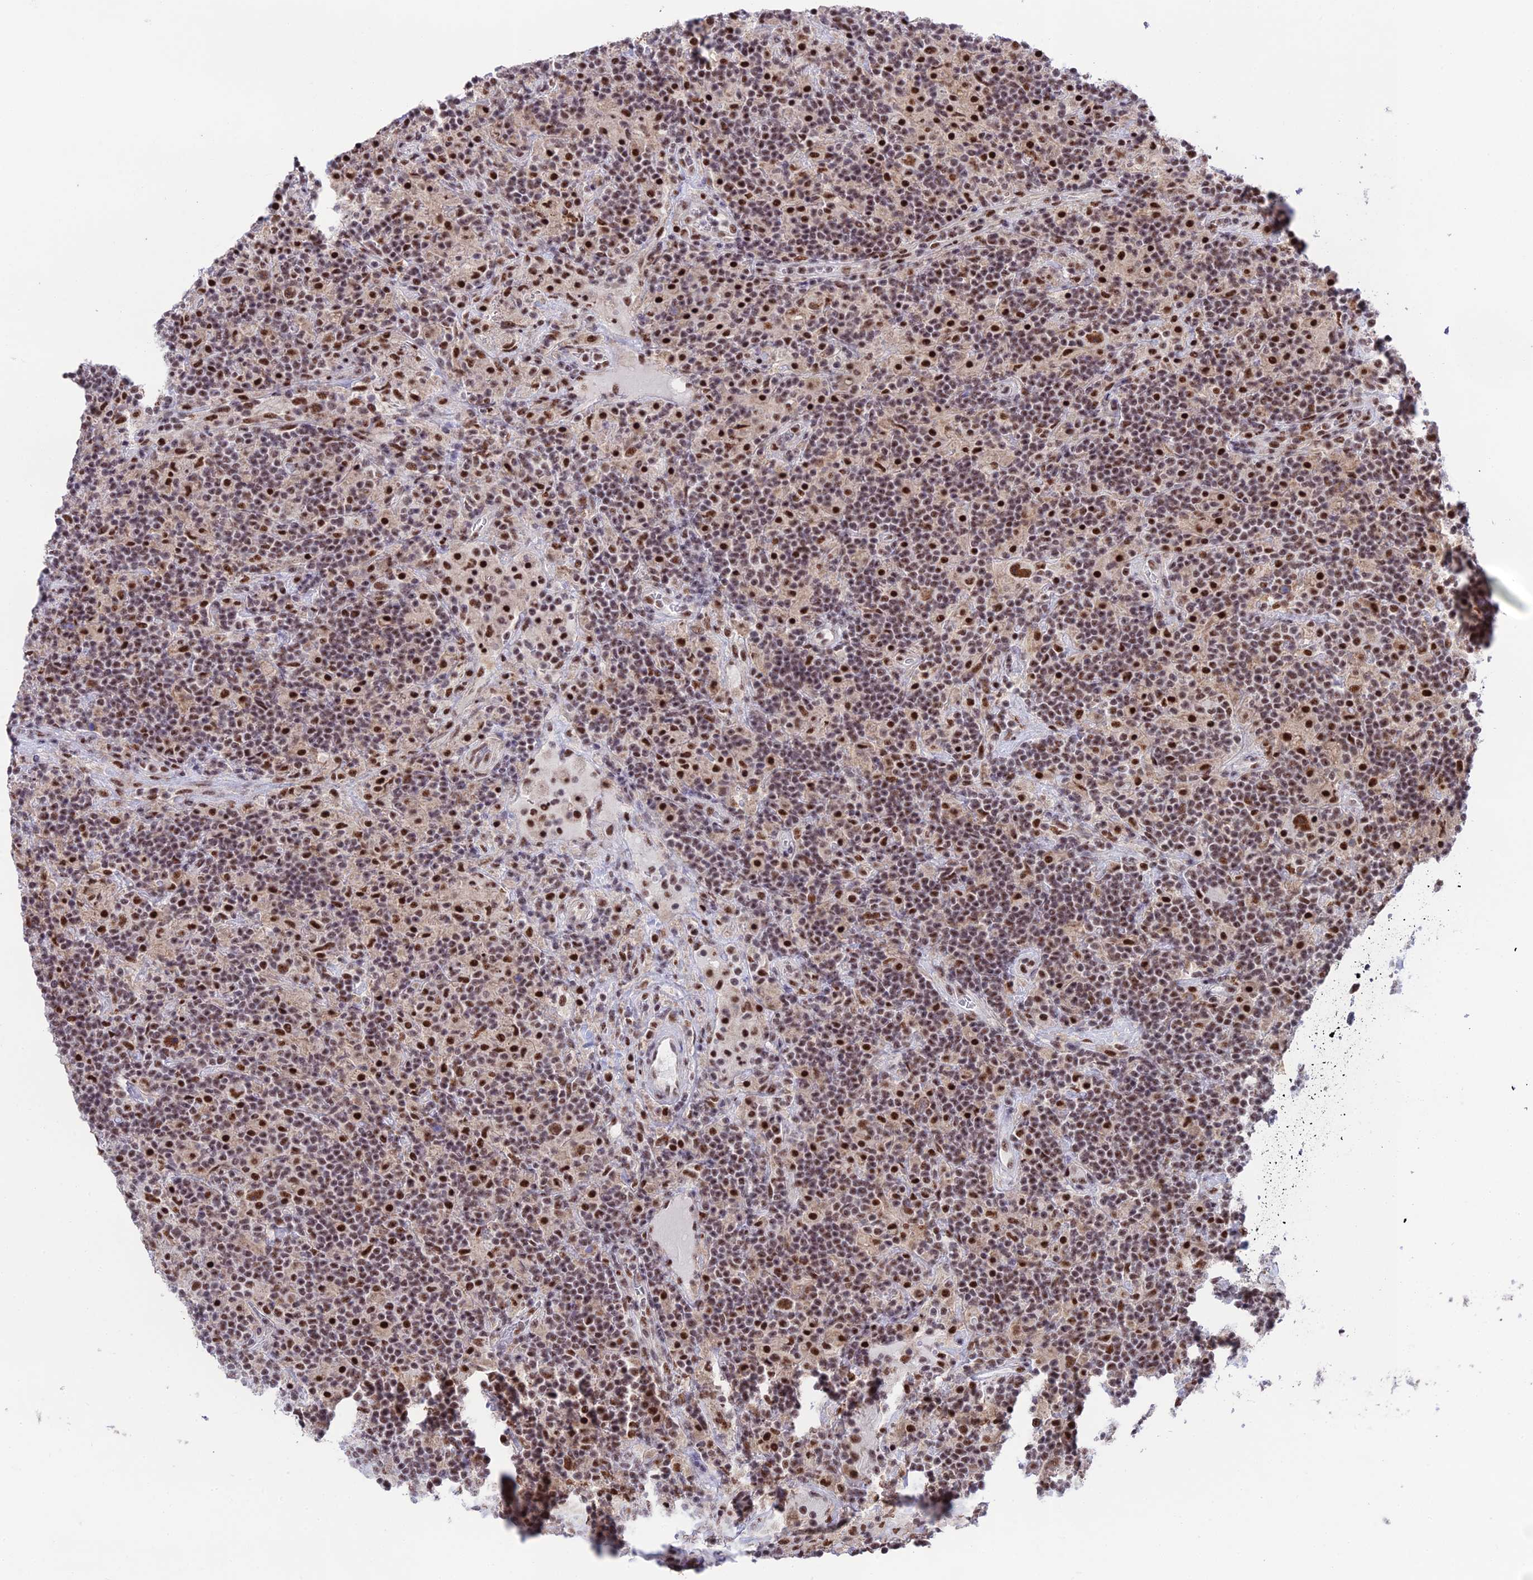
{"staining": {"intensity": "moderate", "quantity": ">75%", "location": "cytoplasmic/membranous,nuclear"}, "tissue": "lymphoma", "cell_type": "Tumor cells", "image_type": "cancer", "snomed": [{"axis": "morphology", "description": "Hodgkin's disease, NOS"}, {"axis": "topography", "description": "Lymph node"}], "caption": "This is an image of IHC staining of Hodgkin's disease, which shows moderate staining in the cytoplasmic/membranous and nuclear of tumor cells.", "gene": "THOC7", "patient": {"sex": "male", "age": 70}}